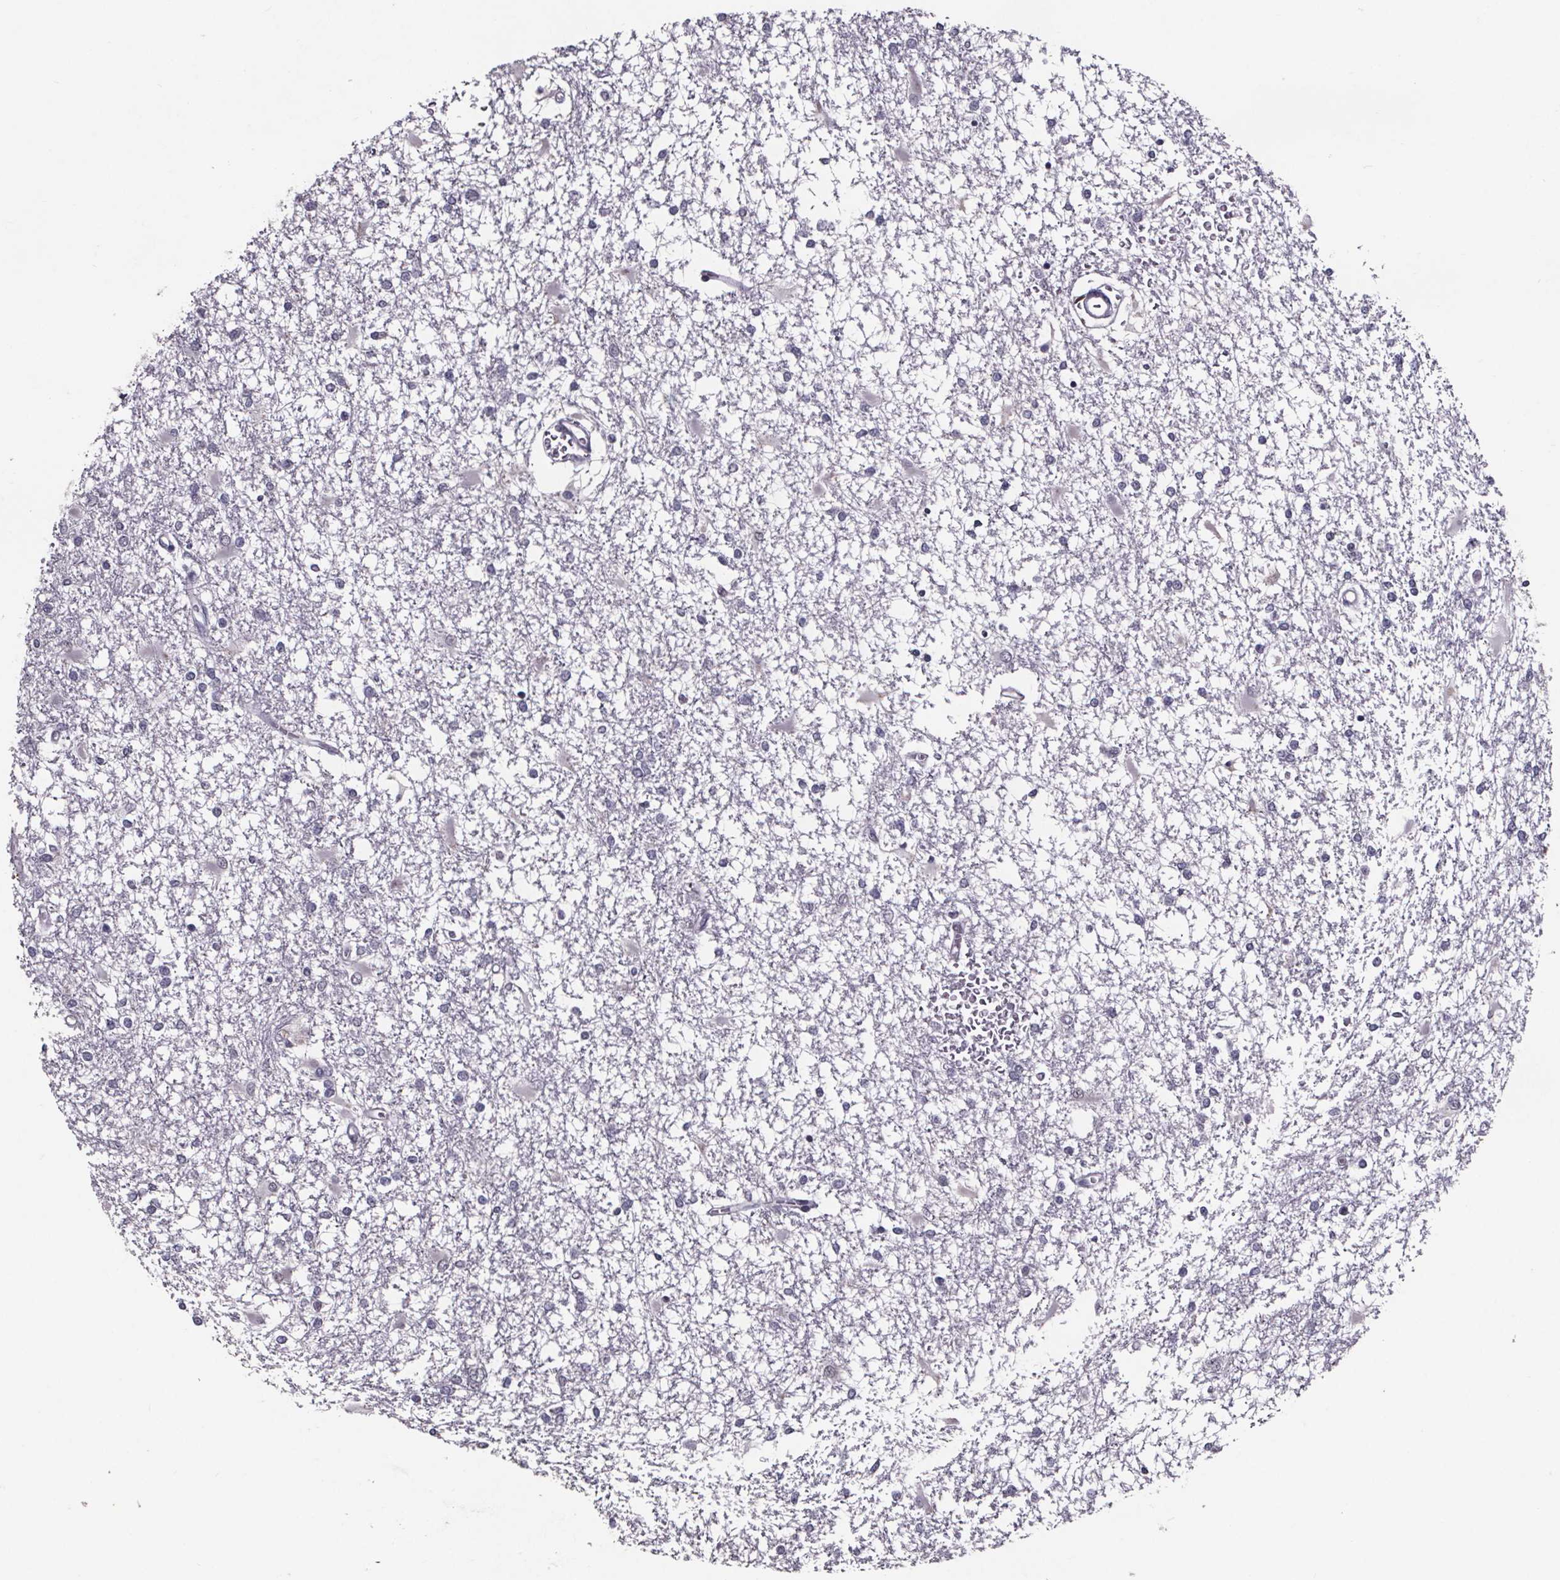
{"staining": {"intensity": "negative", "quantity": "none", "location": "none"}, "tissue": "glioma", "cell_type": "Tumor cells", "image_type": "cancer", "snomed": [{"axis": "morphology", "description": "Glioma, malignant, High grade"}, {"axis": "topography", "description": "Cerebral cortex"}], "caption": "Human malignant high-grade glioma stained for a protein using IHC displays no positivity in tumor cells.", "gene": "AR", "patient": {"sex": "male", "age": 79}}